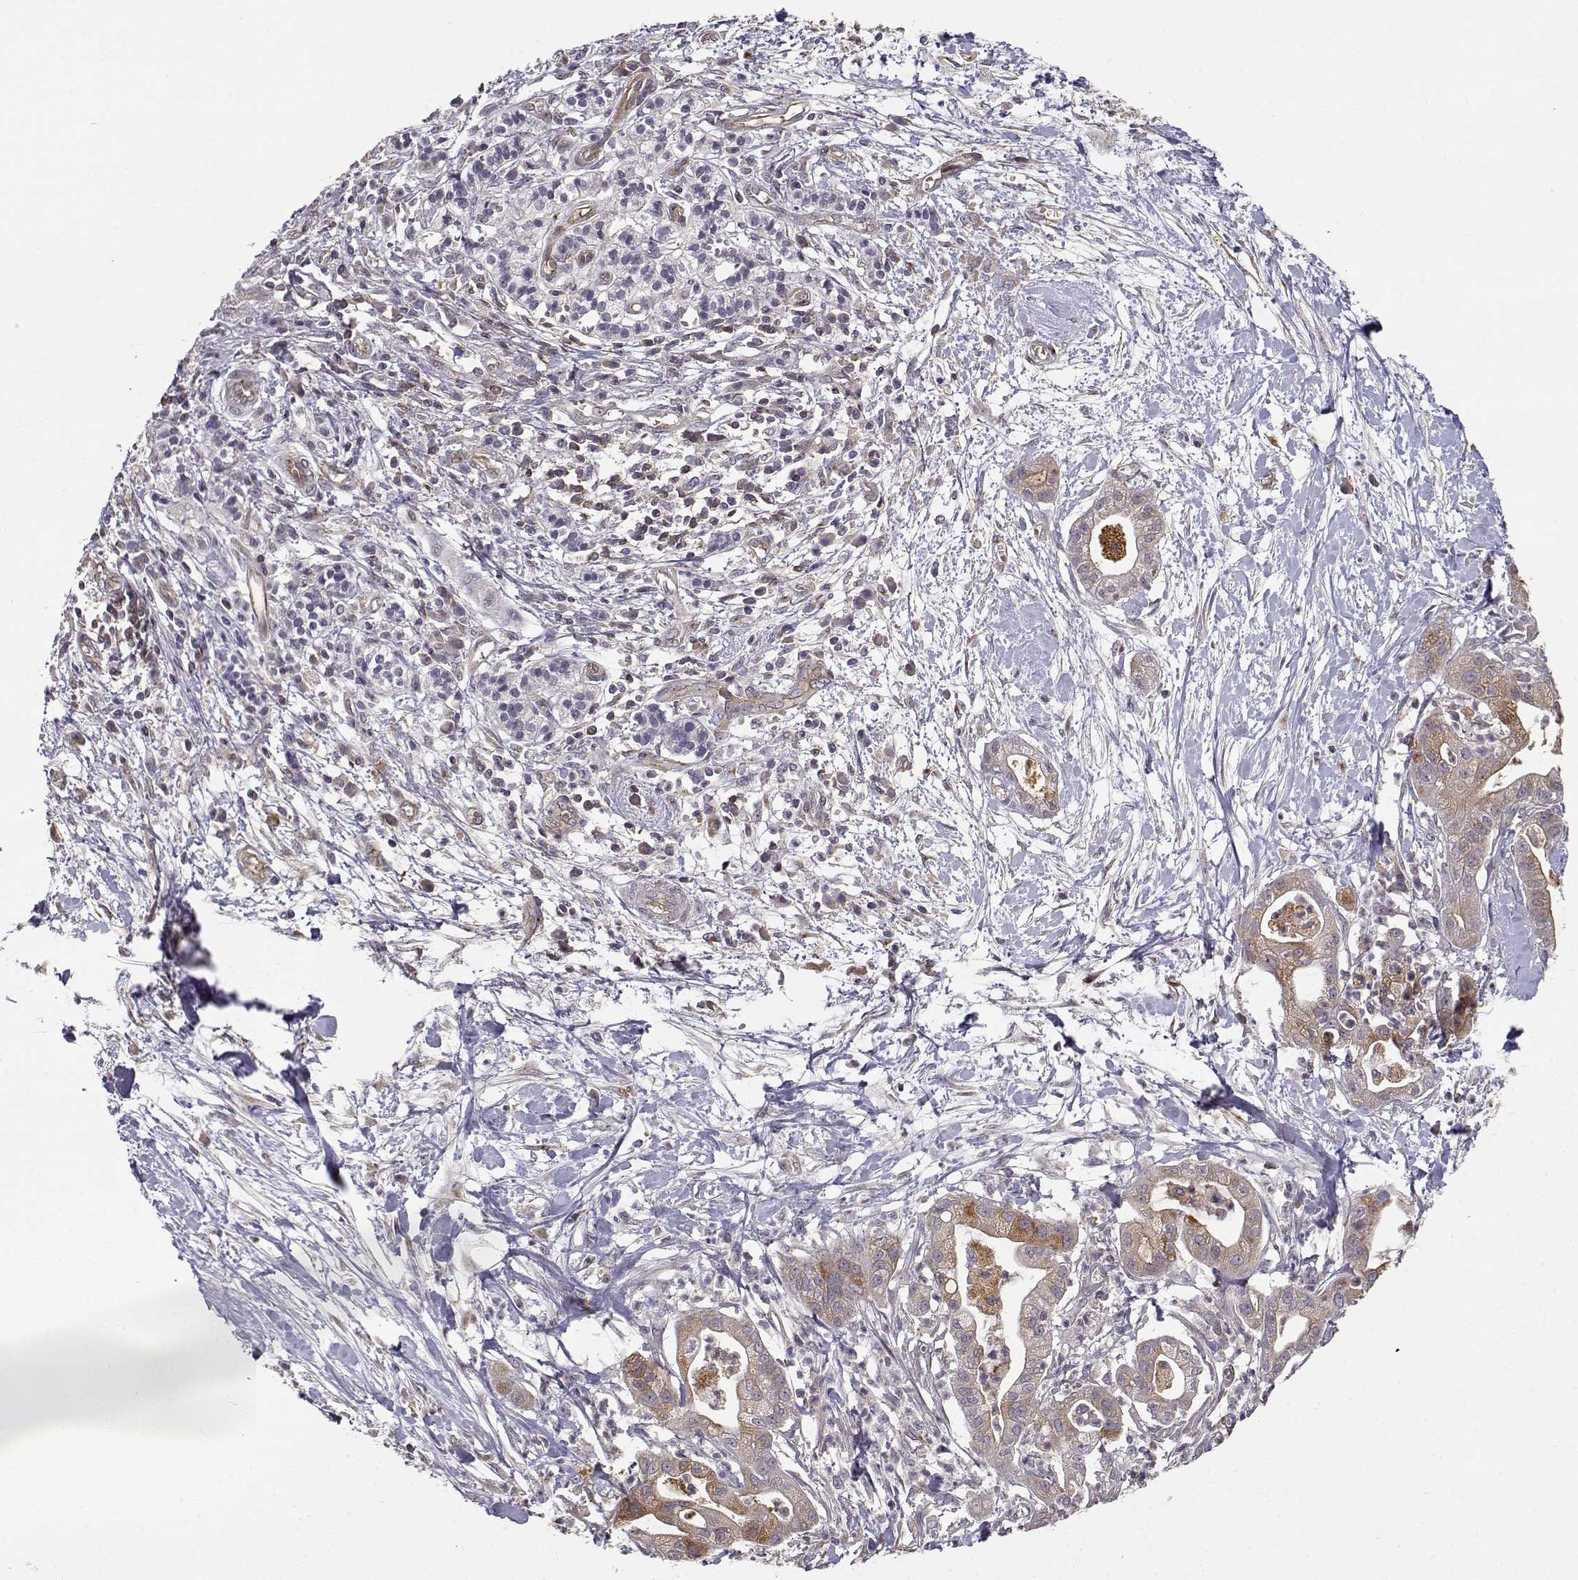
{"staining": {"intensity": "moderate", "quantity": "<25%", "location": "cytoplasmic/membranous"}, "tissue": "pancreatic cancer", "cell_type": "Tumor cells", "image_type": "cancer", "snomed": [{"axis": "morphology", "description": "Normal tissue, NOS"}, {"axis": "morphology", "description": "Adenocarcinoma, NOS"}, {"axis": "topography", "description": "Lymph node"}, {"axis": "topography", "description": "Pancreas"}], "caption": "Protein staining of pancreatic cancer (adenocarcinoma) tissue shows moderate cytoplasmic/membranous positivity in approximately <25% of tumor cells.", "gene": "IFITM1", "patient": {"sex": "female", "age": 58}}